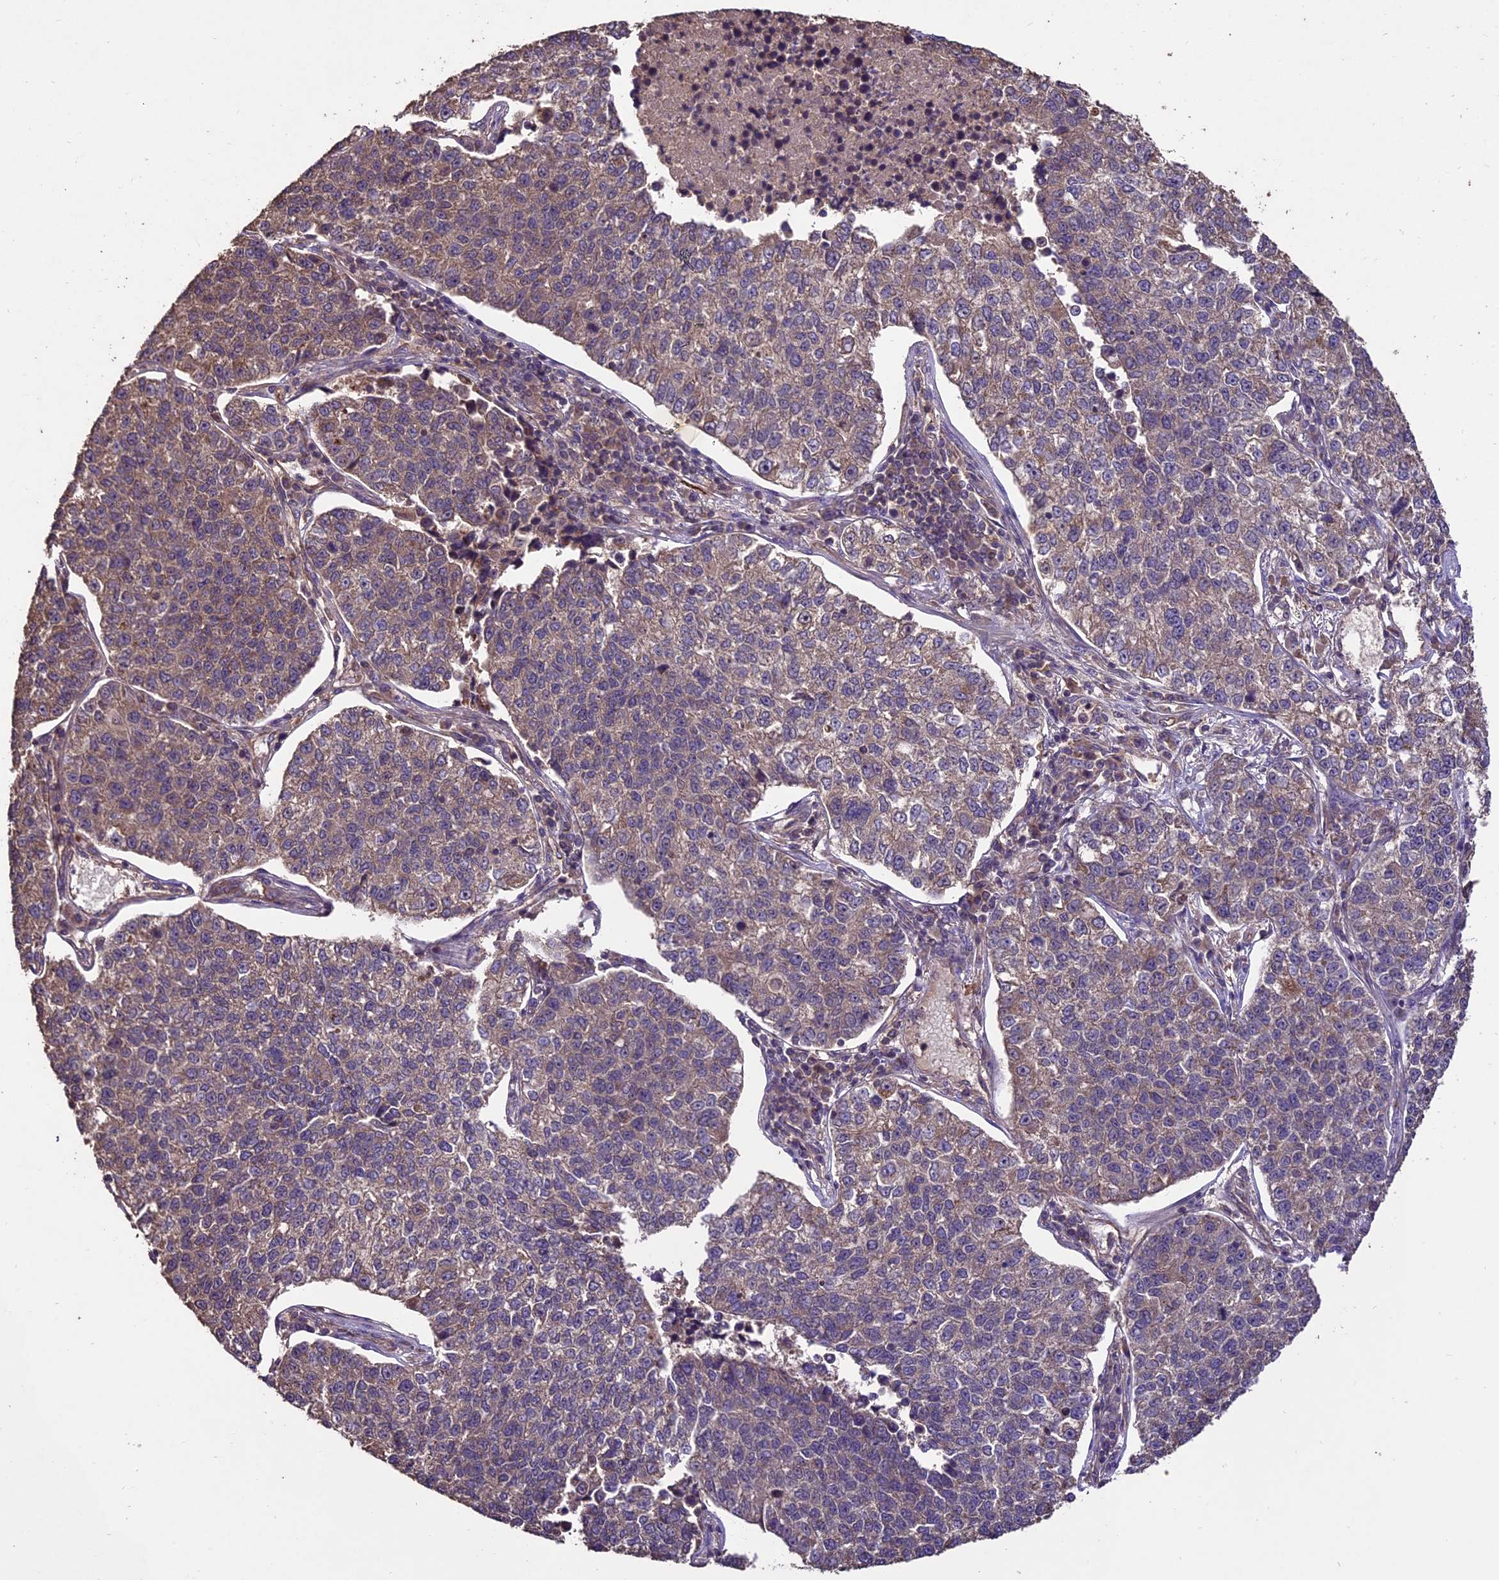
{"staining": {"intensity": "weak", "quantity": "25%-75%", "location": "cytoplasmic/membranous"}, "tissue": "lung cancer", "cell_type": "Tumor cells", "image_type": "cancer", "snomed": [{"axis": "morphology", "description": "Adenocarcinoma, NOS"}, {"axis": "topography", "description": "Lung"}], "caption": "A low amount of weak cytoplasmic/membranous positivity is identified in about 25%-75% of tumor cells in adenocarcinoma (lung) tissue. (DAB (3,3'-diaminobenzidine) IHC, brown staining for protein, blue staining for nuclei).", "gene": "TTLL10", "patient": {"sex": "male", "age": 49}}